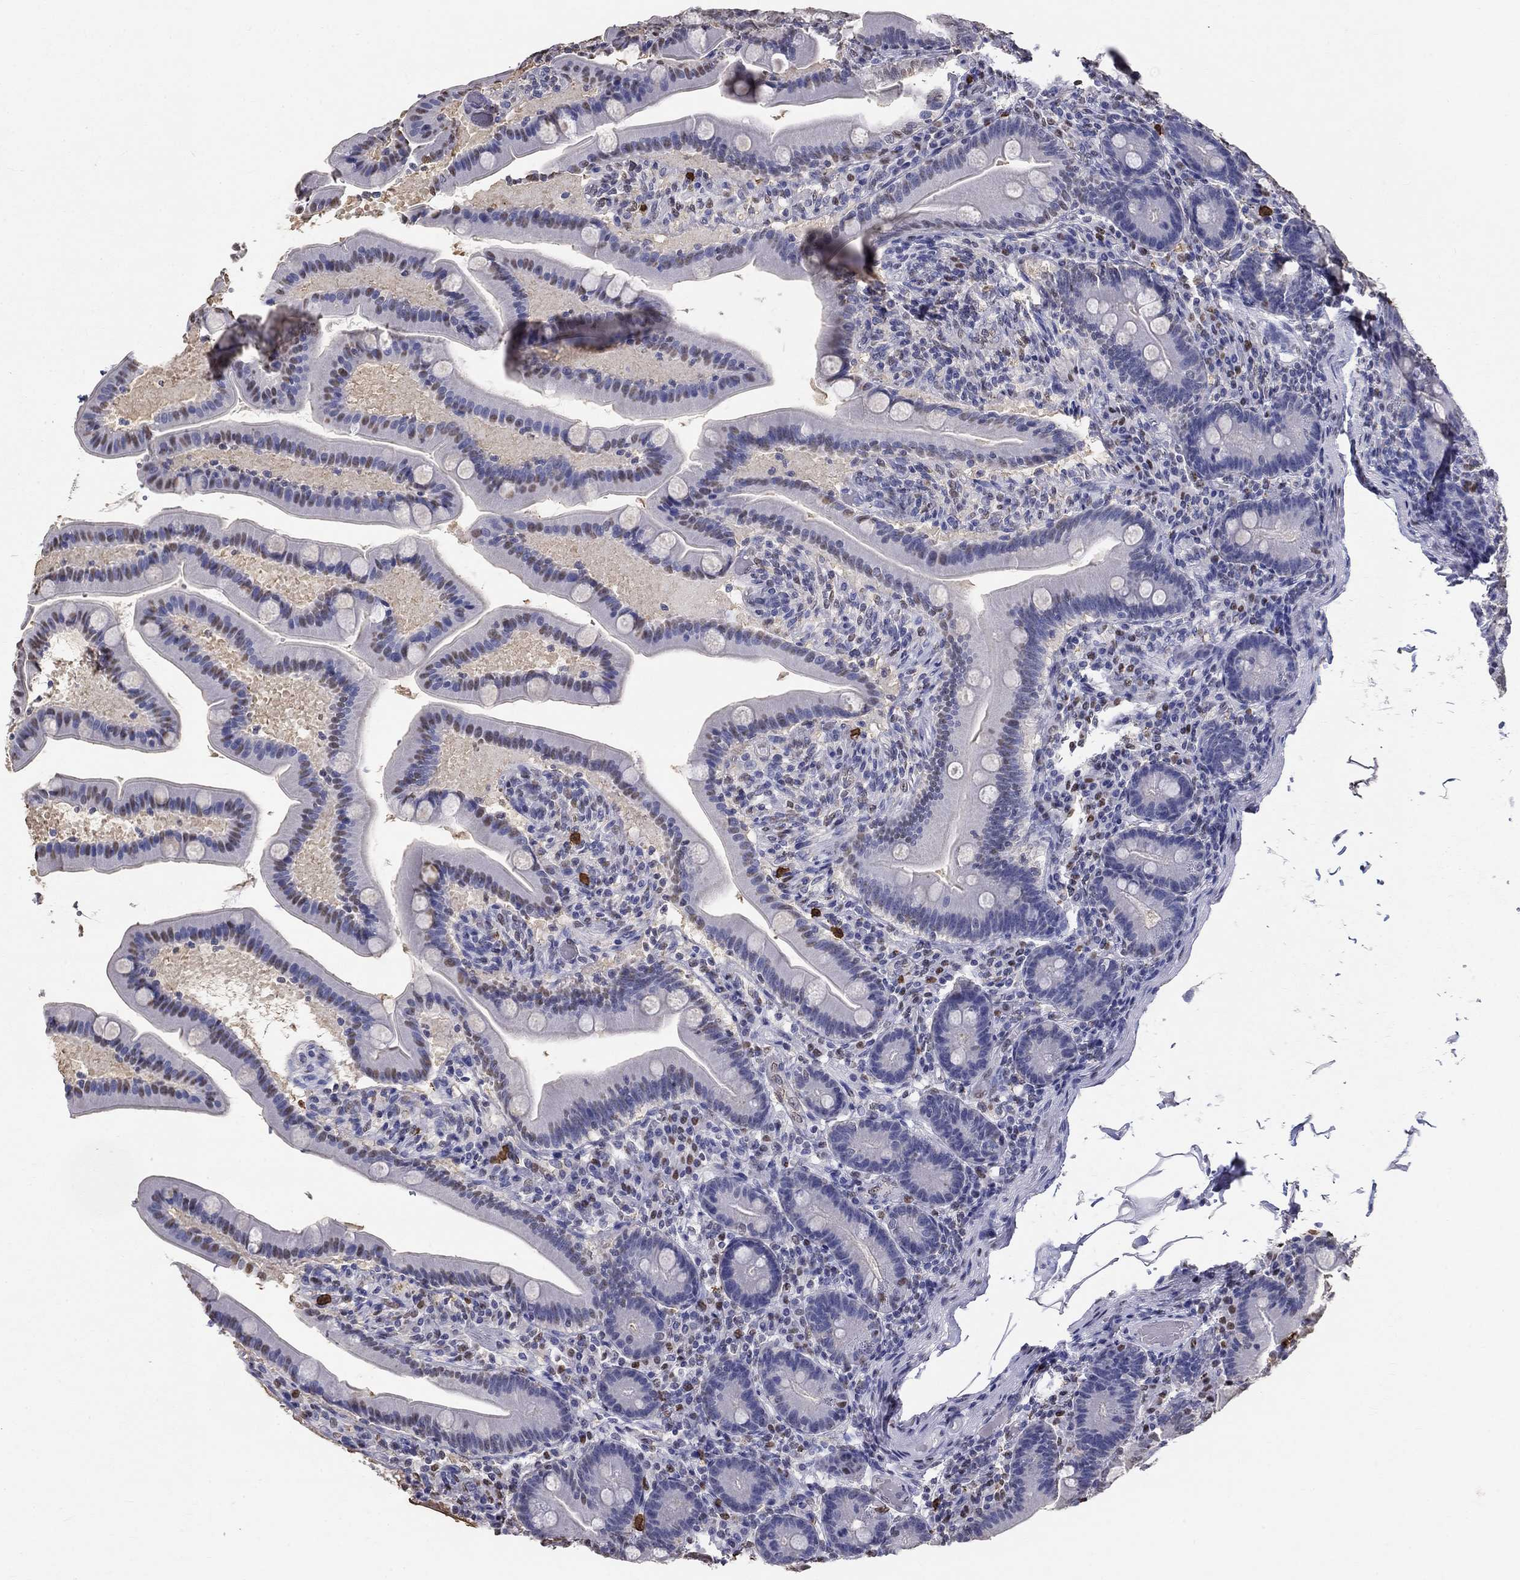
{"staining": {"intensity": "weak", "quantity": "<25%", "location": "nuclear"}, "tissue": "small intestine", "cell_type": "Glandular cells", "image_type": "normal", "snomed": [{"axis": "morphology", "description": "Normal tissue, NOS"}, {"axis": "topography", "description": "Small intestine"}], "caption": "High power microscopy photomicrograph of an immunohistochemistry (IHC) micrograph of benign small intestine, revealing no significant expression in glandular cells.", "gene": "IGSF8", "patient": {"sex": "male", "age": 66}}